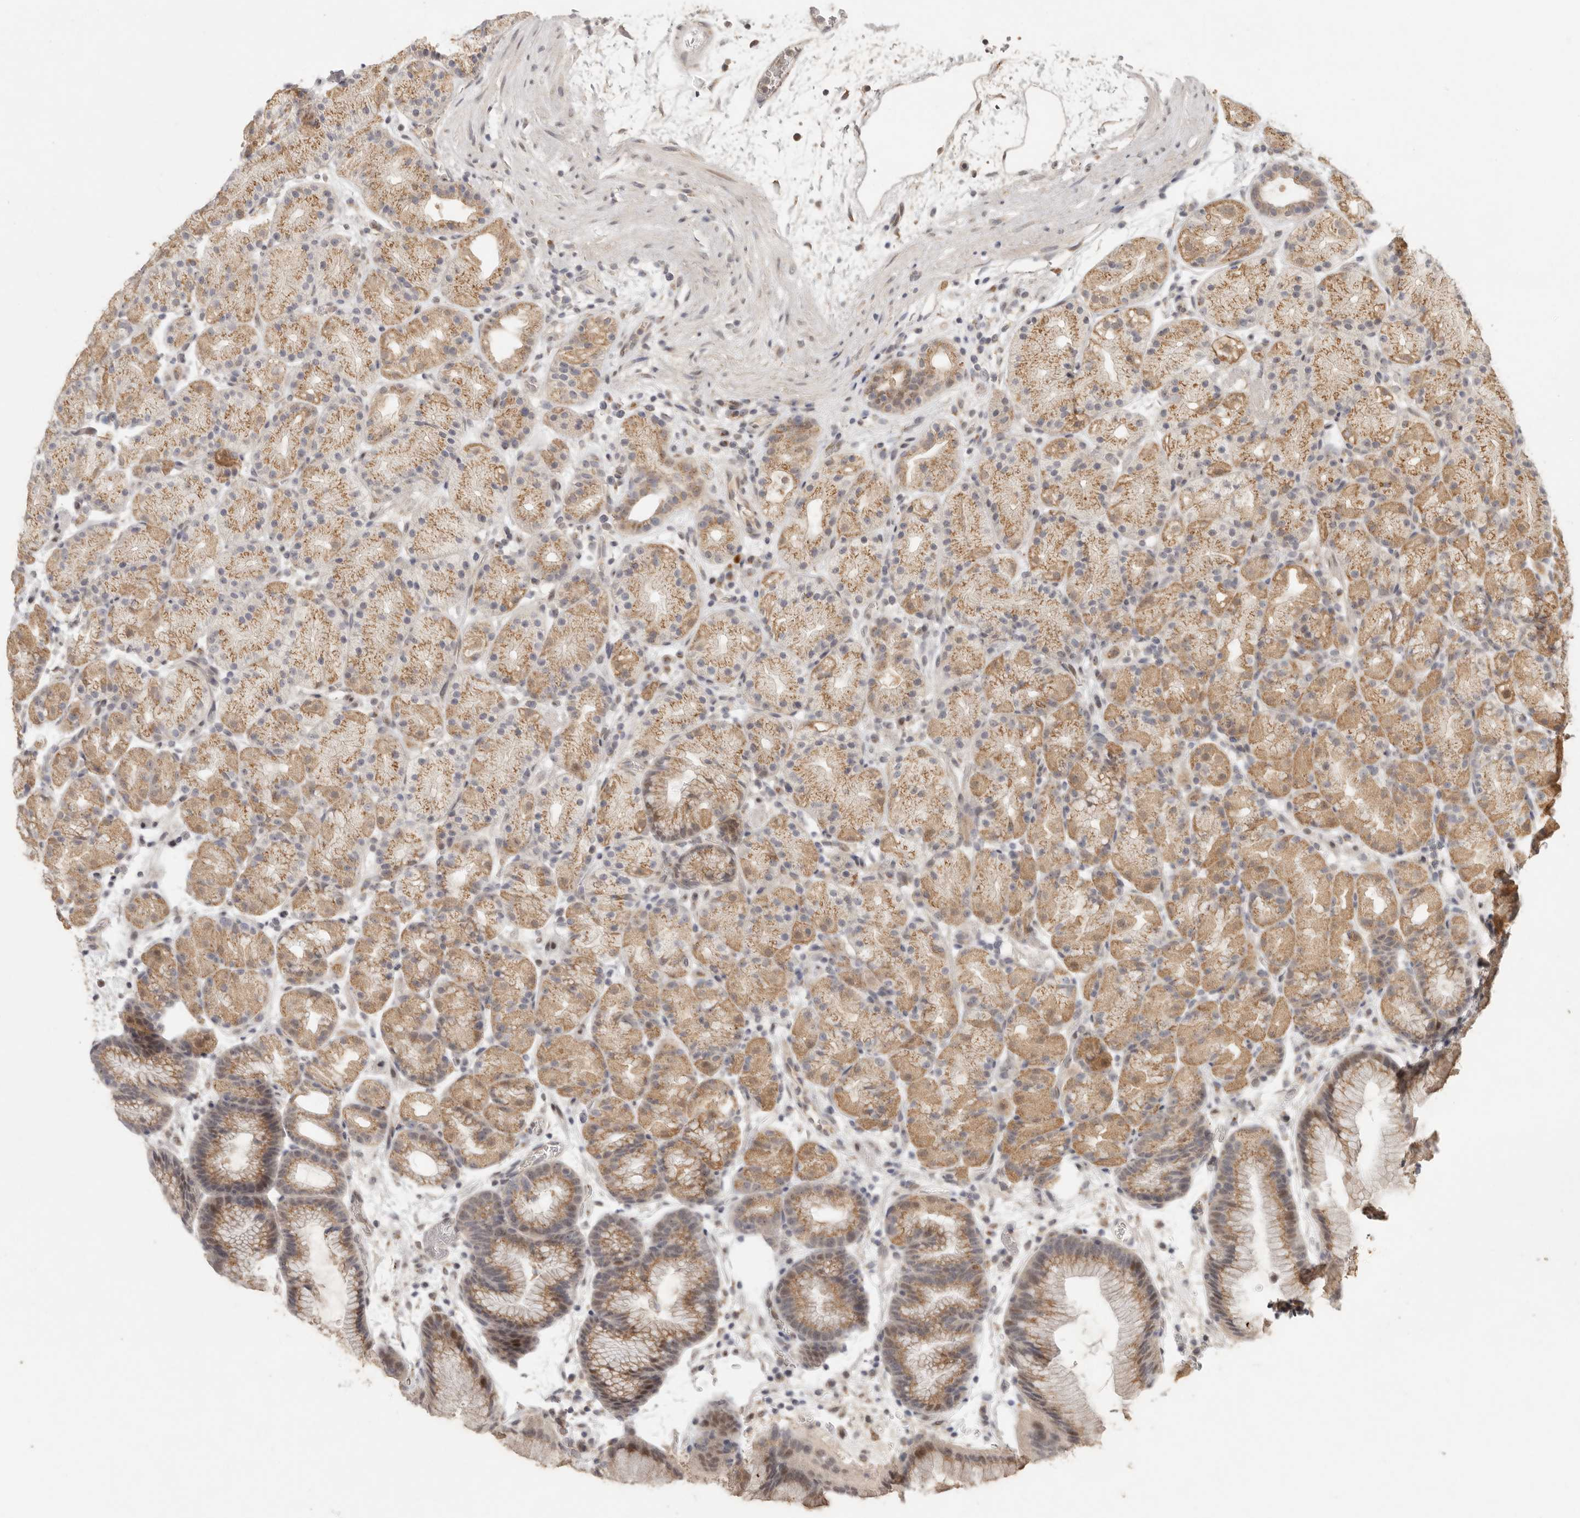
{"staining": {"intensity": "moderate", "quantity": ">75%", "location": "cytoplasmic/membranous,nuclear"}, "tissue": "stomach", "cell_type": "Glandular cells", "image_type": "normal", "snomed": [{"axis": "morphology", "description": "Normal tissue, NOS"}, {"axis": "topography", "description": "Stomach, upper"}], "caption": "Stomach stained with immunohistochemistry exhibits moderate cytoplasmic/membranous,nuclear staining in about >75% of glandular cells. The staining is performed using DAB (3,3'-diaminobenzidine) brown chromogen to label protein expression. The nuclei are counter-stained blue using hematoxylin.", "gene": "LRRC75A", "patient": {"sex": "male", "age": 48}}